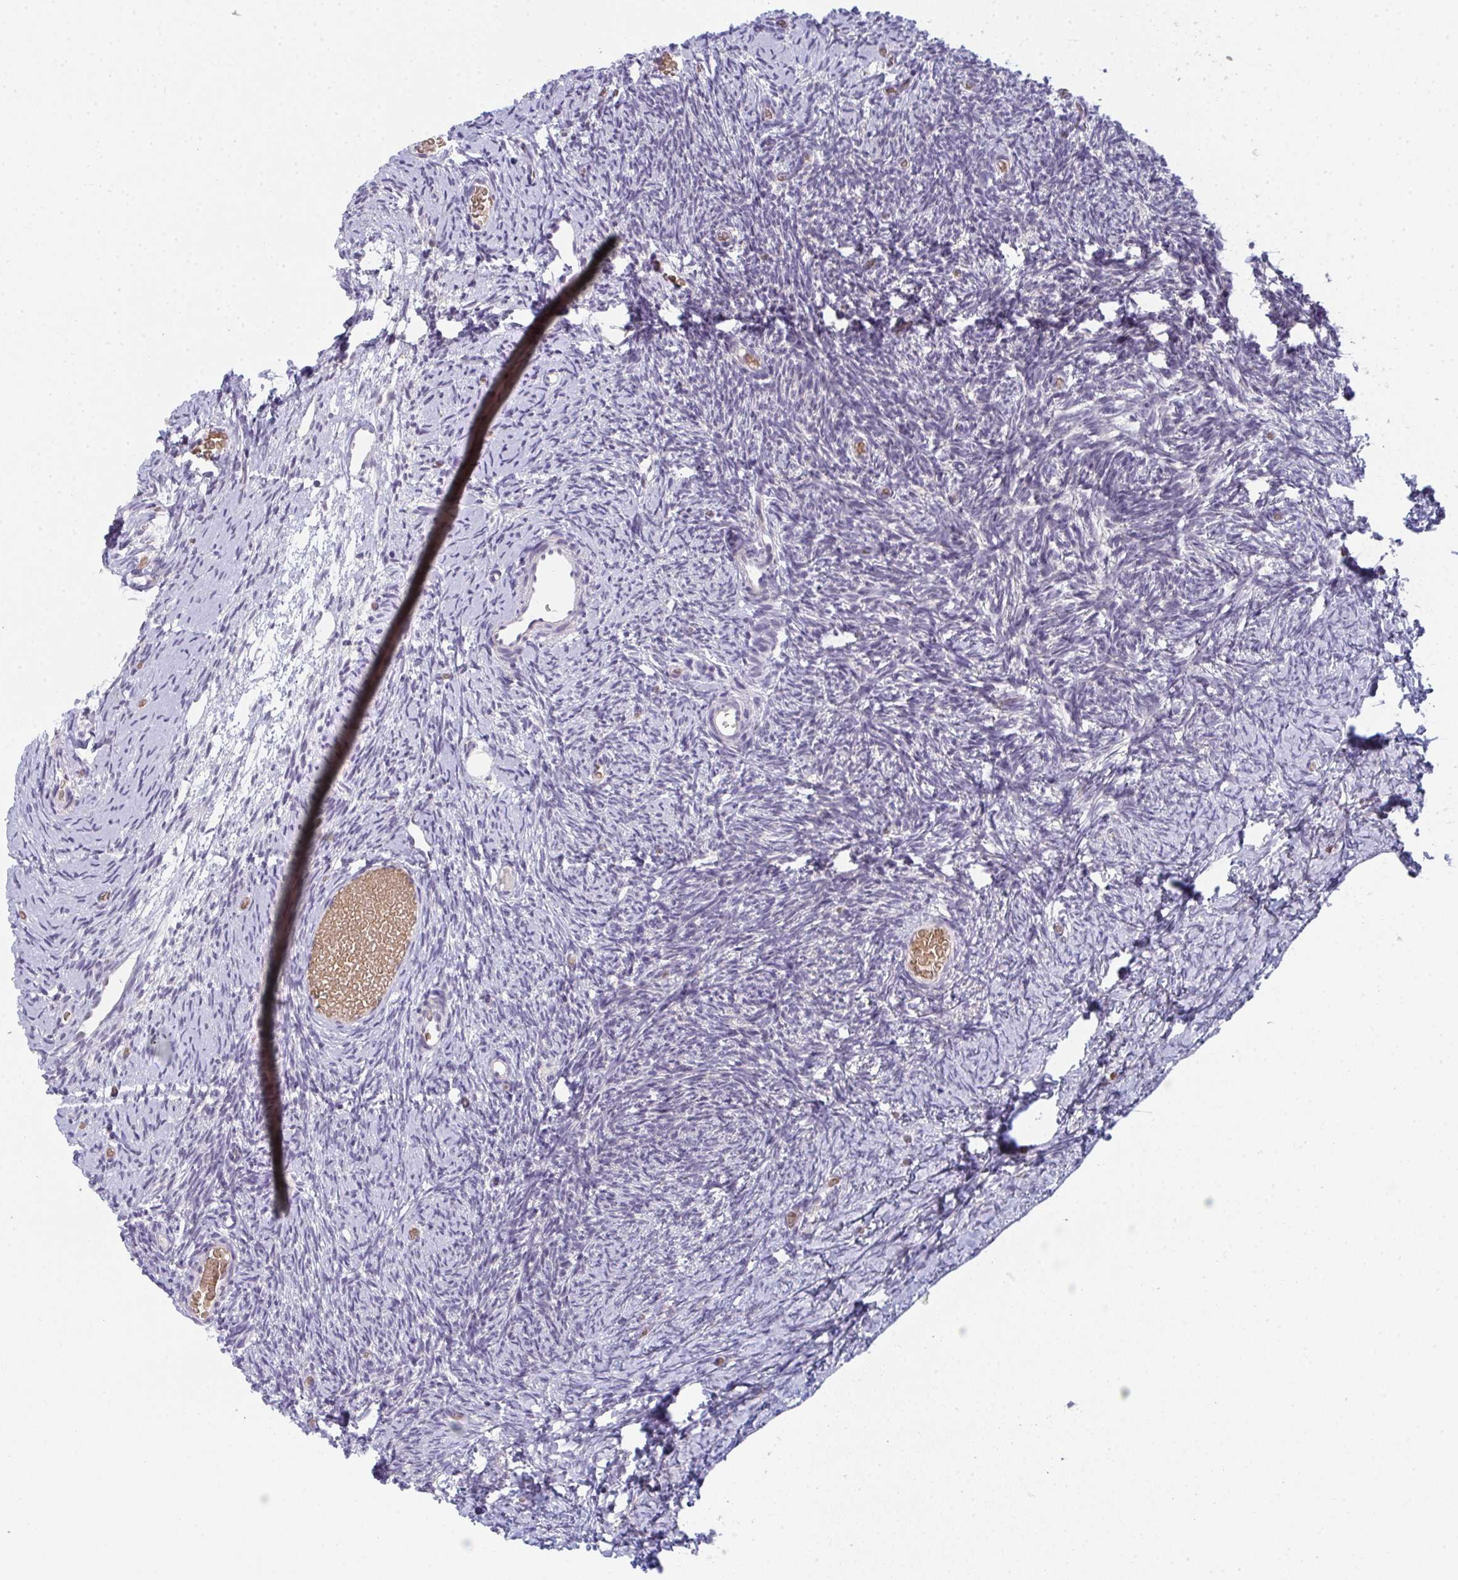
{"staining": {"intensity": "weak", "quantity": "25%-75%", "location": "cytoplasmic/membranous"}, "tissue": "ovary", "cell_type": "Follicle cells", "image_type": "normal", "snomed": [{"axis": "morphology", "description": "Normal tissue, NOS"}, {"axis": "topography", "description": "Ovary"}], "caption": "A low amount of weak cytoplasmic/membranous positivity is seen in about 25%-75% of follicle cells in unremarkable ovary.", "gene": "RIOK1", "patient": {"sex": "female", "age": 39}}